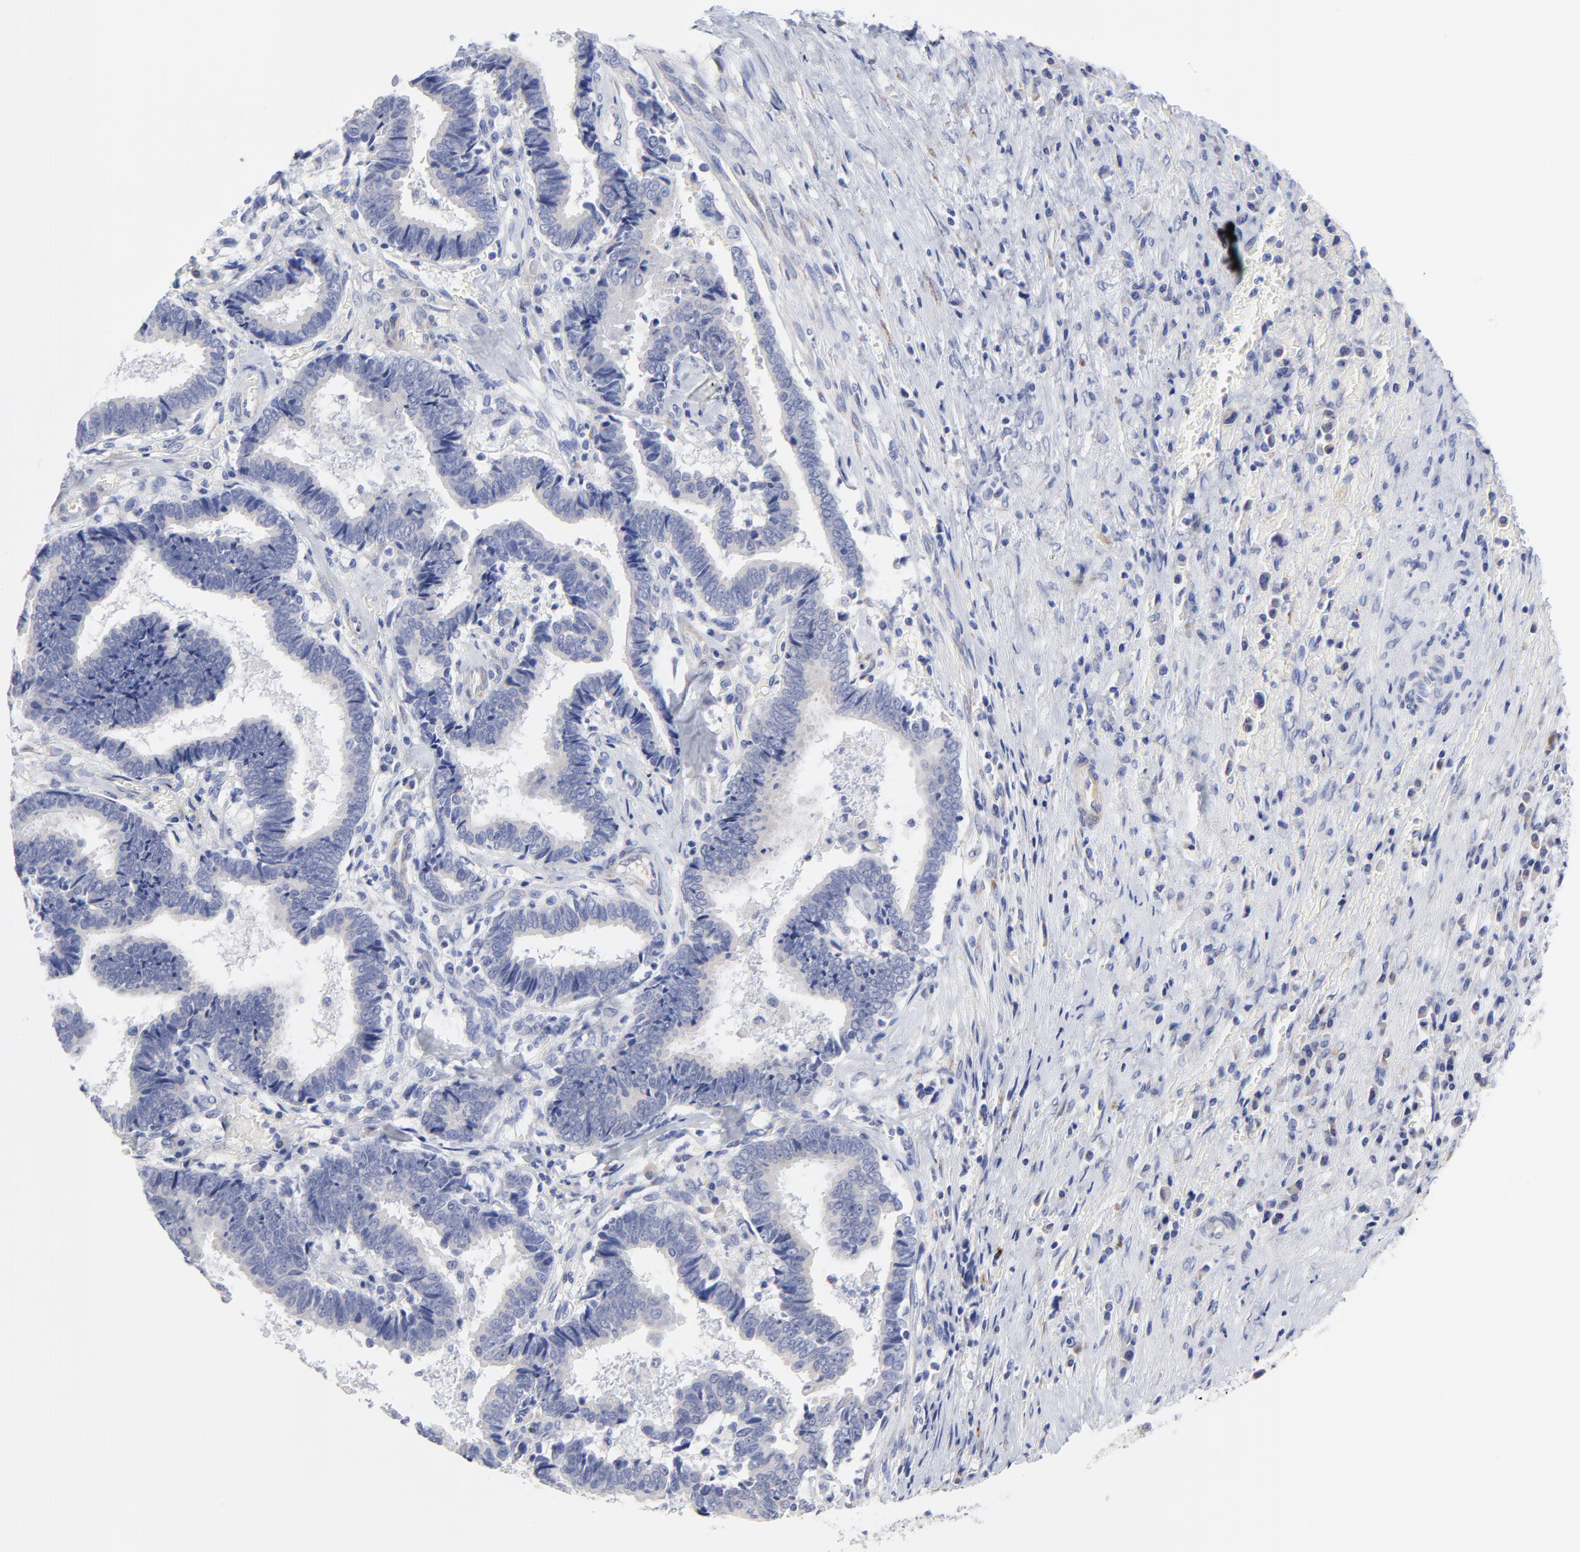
{"staining": {"intensity": "weak", "quantity": "25%-75%", "location": "cytoplasmic/membranous"}, "tissue": "liver cancer", "cell_type": "Tumor cells", "image_type": "cancer", "snomed": [{"axis": "morphology", "description": "Cholangiocarcinoma"}, {"axis": "topography", "description": "Liver"}], "caption": "Tumor cells reveal low levels of weak cytoplasmic/membranous expression in about 25%-75% of cells in liver cancer (cholangiocarcinoma). The staining was performed using DAB (3,3'-diaminobenzidine) to visualize the protein expression in brown, while the nuclei were stained in blue with hematoxylin (Magnification: 20x).", "gene": "DUSP9", "patient": {"sex": "male", "age": 57}}